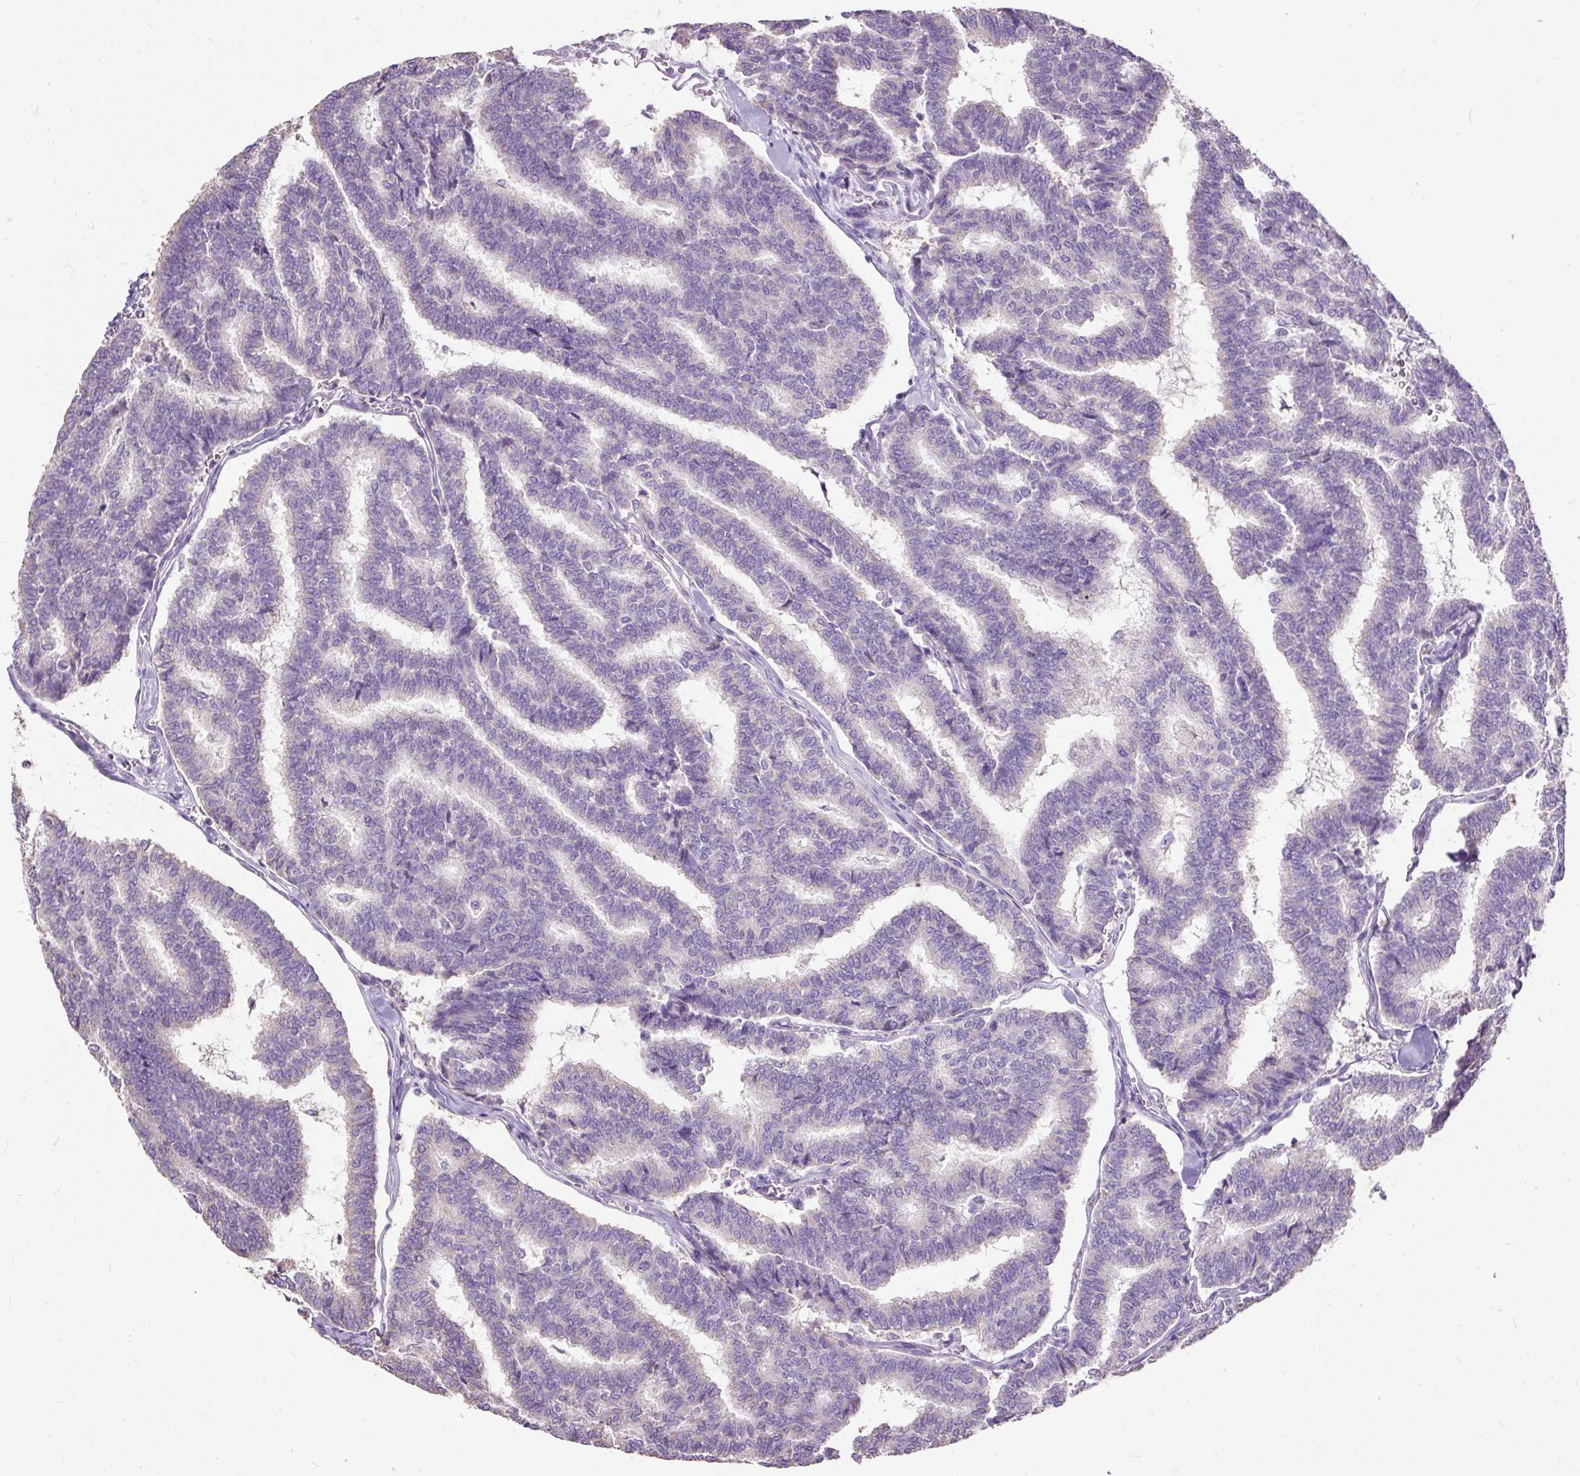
{"staining": {"intensity": "negative", "quantity": "none", "location": "none"}, "tissue": "thyroid cancer", "cell_type": "Tumor cells", "image_type": "cancer", "snomed": [{"axis": "morphology", "description": "Papillary adenocarcinoma, NOS"}, {"axis": "topography", "description": "Thyroid gland"}], "caption": "Immunohistochemistry histopathology image of human thyroid cancer (papillary adenocarcinoma) stained for a protein (brown), which shows no positivity in tumor cells.", "gene": "GBX1", "patient": {"sex": "female", "age": 35}}